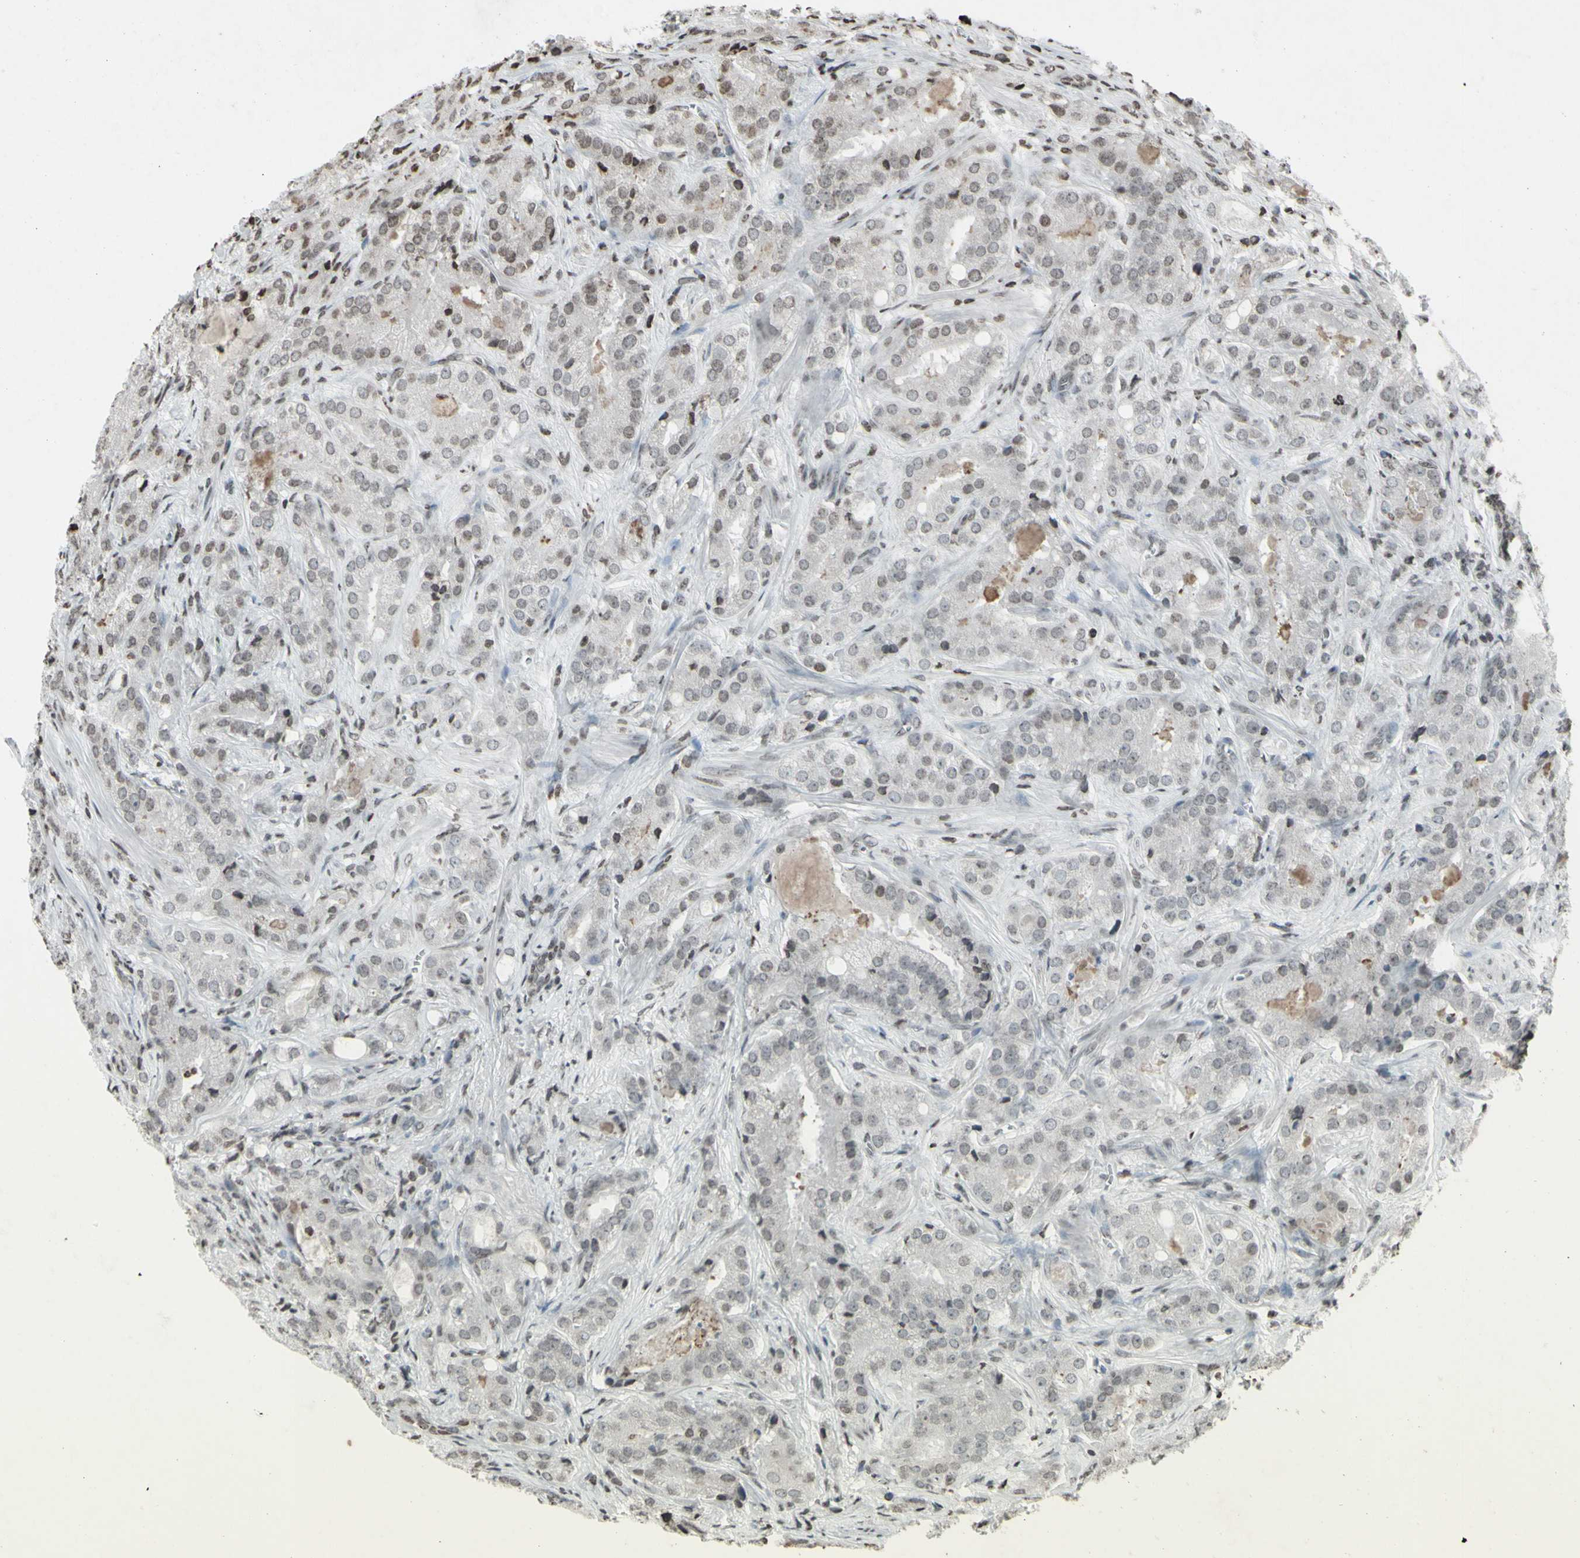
{"staining": {"intensity": "negative", "quantity": "none", "location": "none"}, "tissue": "prostate cancer", "cell_type": "Tumor cells", "image_type": "cancer", "snomed": [{"axis": "morphology", "description": "Adenocarcinoma, High grade"}, {"axis": "topography", "description": "Prostate"}], "caption": "Immunohistochemistry image of neoplastic tissue: human prostate cancer (adenocarcinoma (high-grade)) stained with DAB (3,3'-diaminobenzidine) shows no significant protein staining in tumor cells.", "gene": "CD79B", "patient": {"sex": "male", "age": 64}}